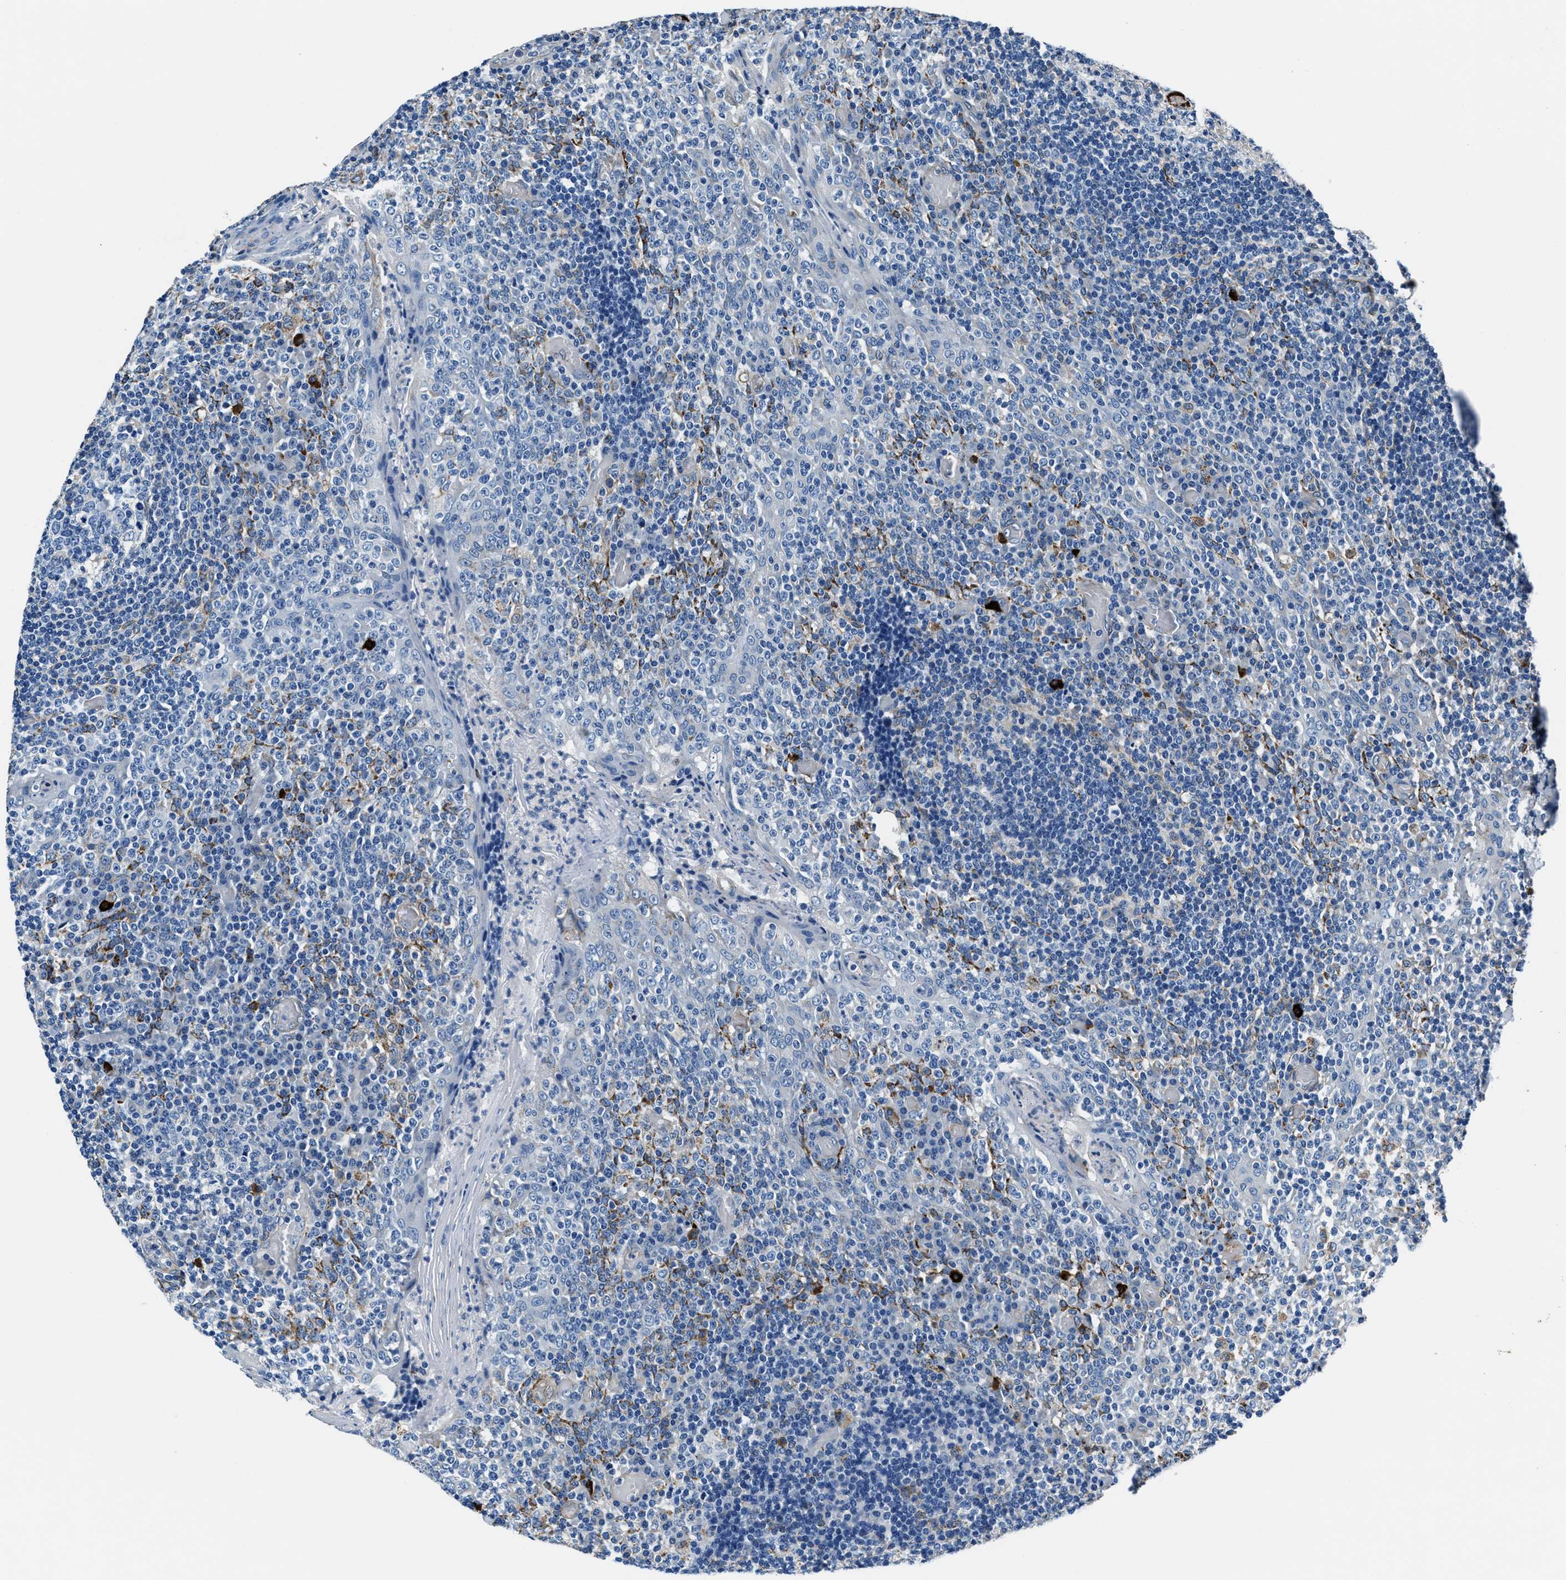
{"staining": {"intensity": "negative", "quantity": "none", "location": "none"}, "tissue": "tonsil", "cell_type": "Germinal center cells", "image_type": "normal", "snomed": [{"axis": "morphology", "description": "Normal tissue, NOS"}, {"axis": "topography", "description": "Tonsil"}], "caption": "DAB (3,3'-diaminobenzidine) immunohistochemical staining of benign human tonsil reveals no significant positivity in germinal center cells. The staining was performed using DAB to visualize the protein expression in brown, while the nuclei were stained in blue with hematoxylin (Magnification: 20x).", "gene": "PRTFDC1", "patient": {"sex": "female", "age": 19}}